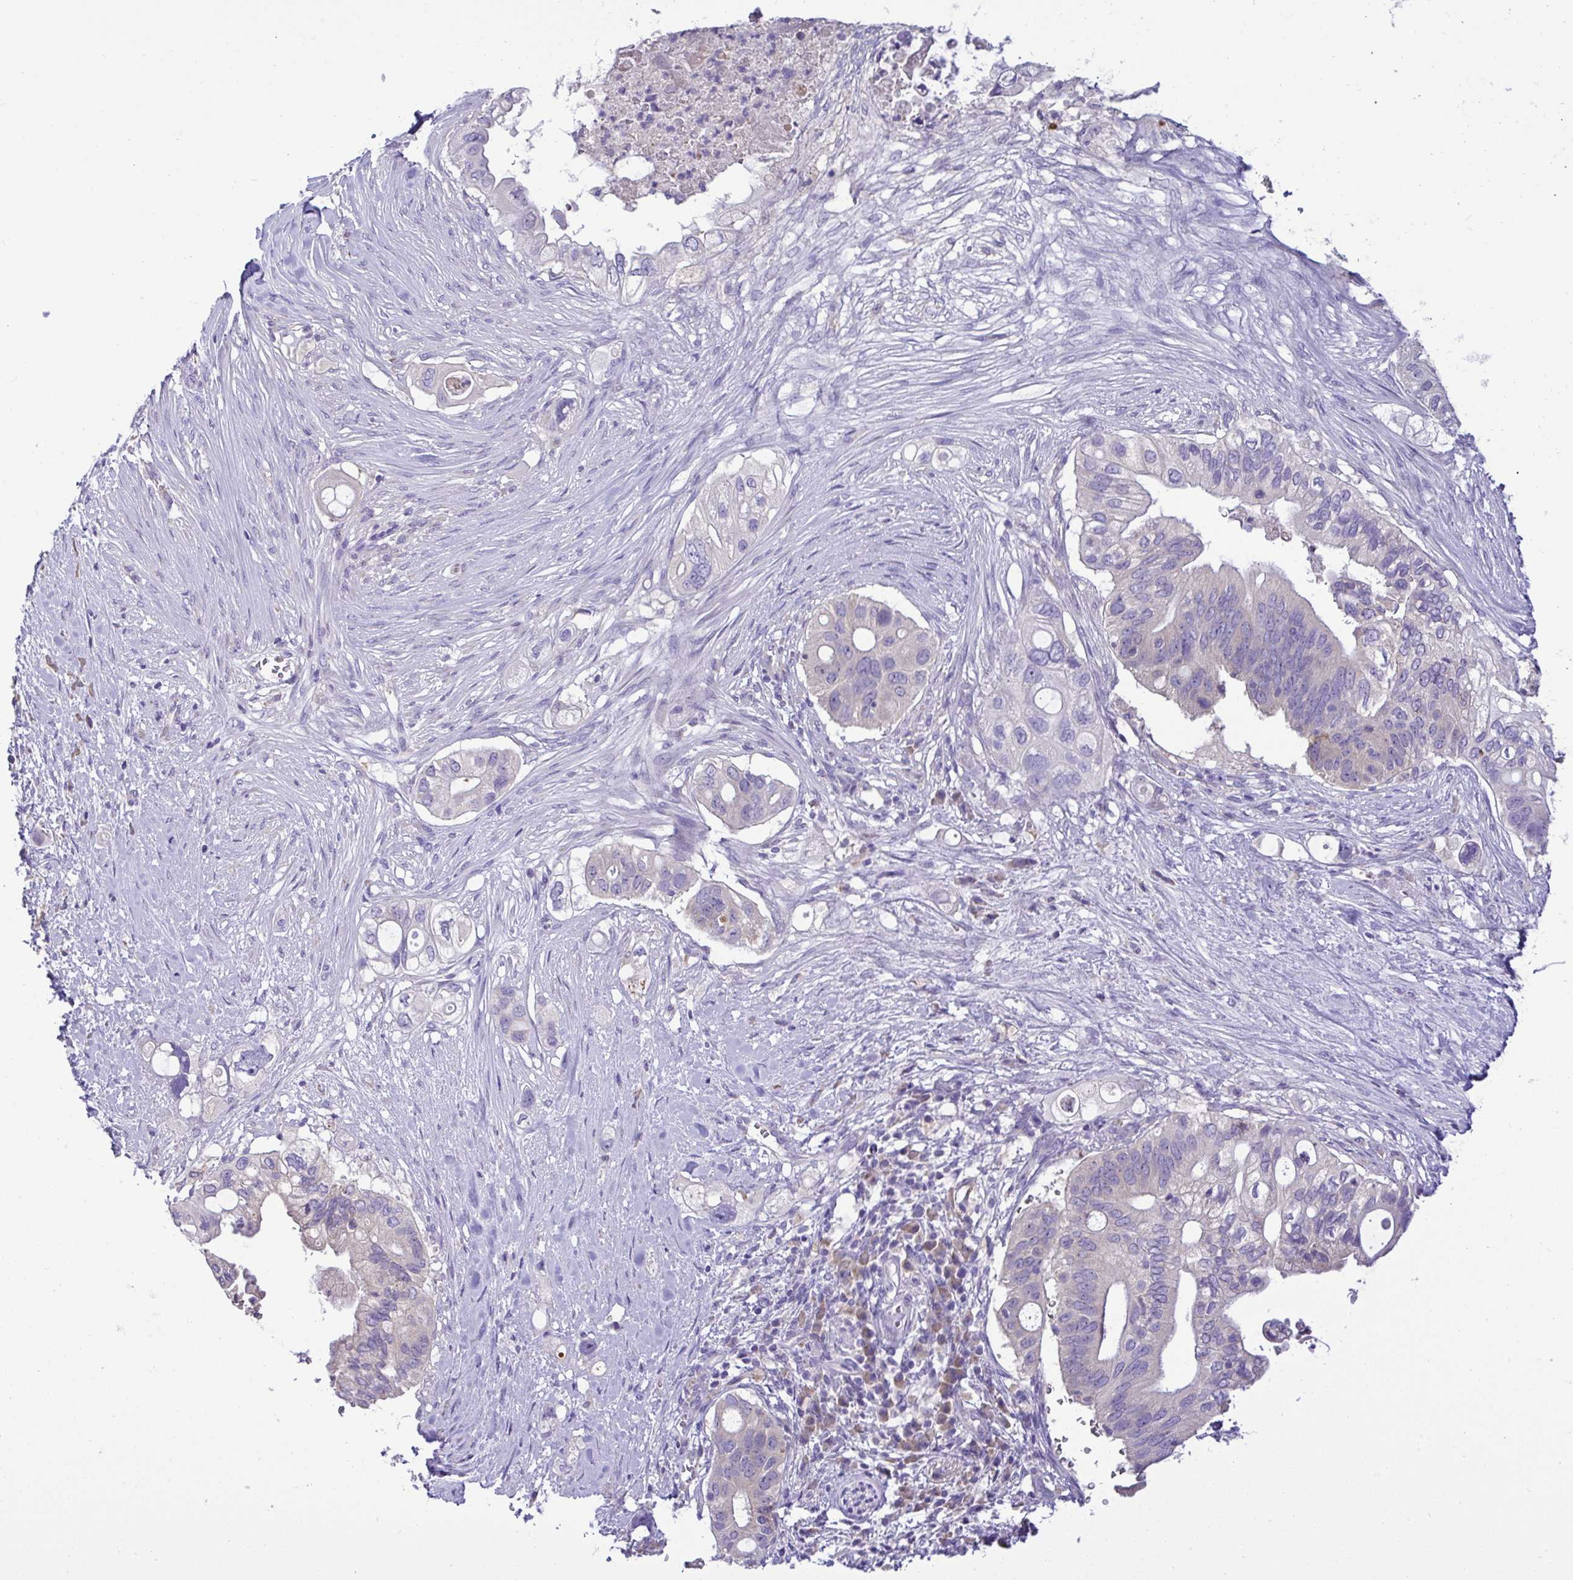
{"staining": {"intensity": "negative", "quantity": "none", "location": "none"}, "tissue": "pancreatic cancer", "cell_type": "Tumor cells", "image_type": "cancer", "snomed": [{"axis": "morphology", "description": "Adenocarcinoma, NOS"}, {"axis": "topography", "description": "Pancreas"}], "caption": "This is an immunohistochemistry (IHC) micrograph of adenocarcinoma (pancreatic). There is no staining in tumor cells.", "gene": "ST8SIA2", "patient": {"sex": "female", "age": 72}}